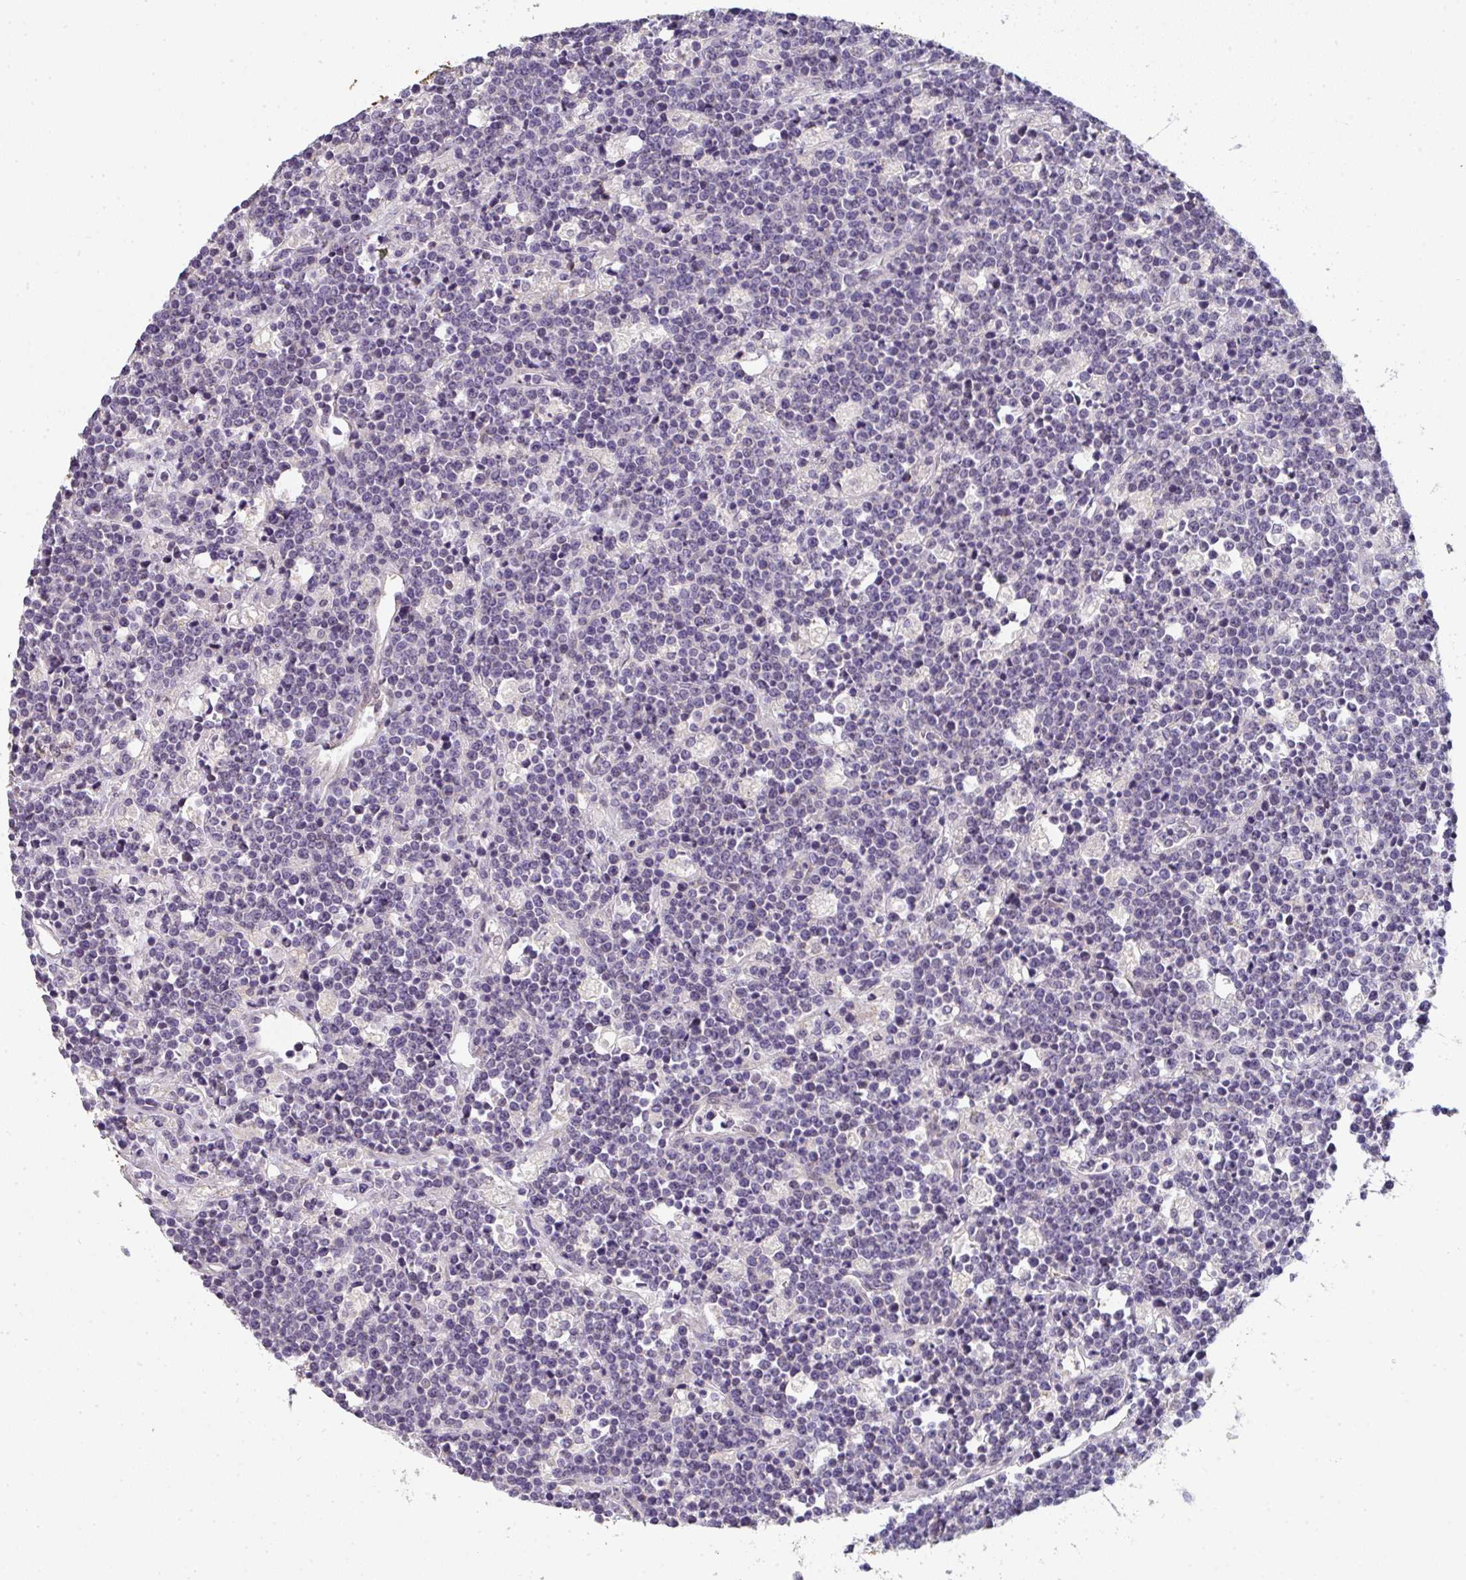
{"staining": {"intensity": "negative", "quantity": "none", "location": "none"}, "tissue": "lymphoma", "cell_type": "Tumor cells", "image_type": "cancer", "snomed": [{"axis": "morphology", "description": "Malignant lymphoma, non-Hodgkin's type, High grade"}, {"axis": "topography", "description": "Ovary"}], "caption": "Image shows no protein staining in tumor cells of high-grade malignant lymphoma, non-Hodgkin's type tissue.", "gene": "TNFRSF10A", "patient": {"sex": "female", "age": 56}}